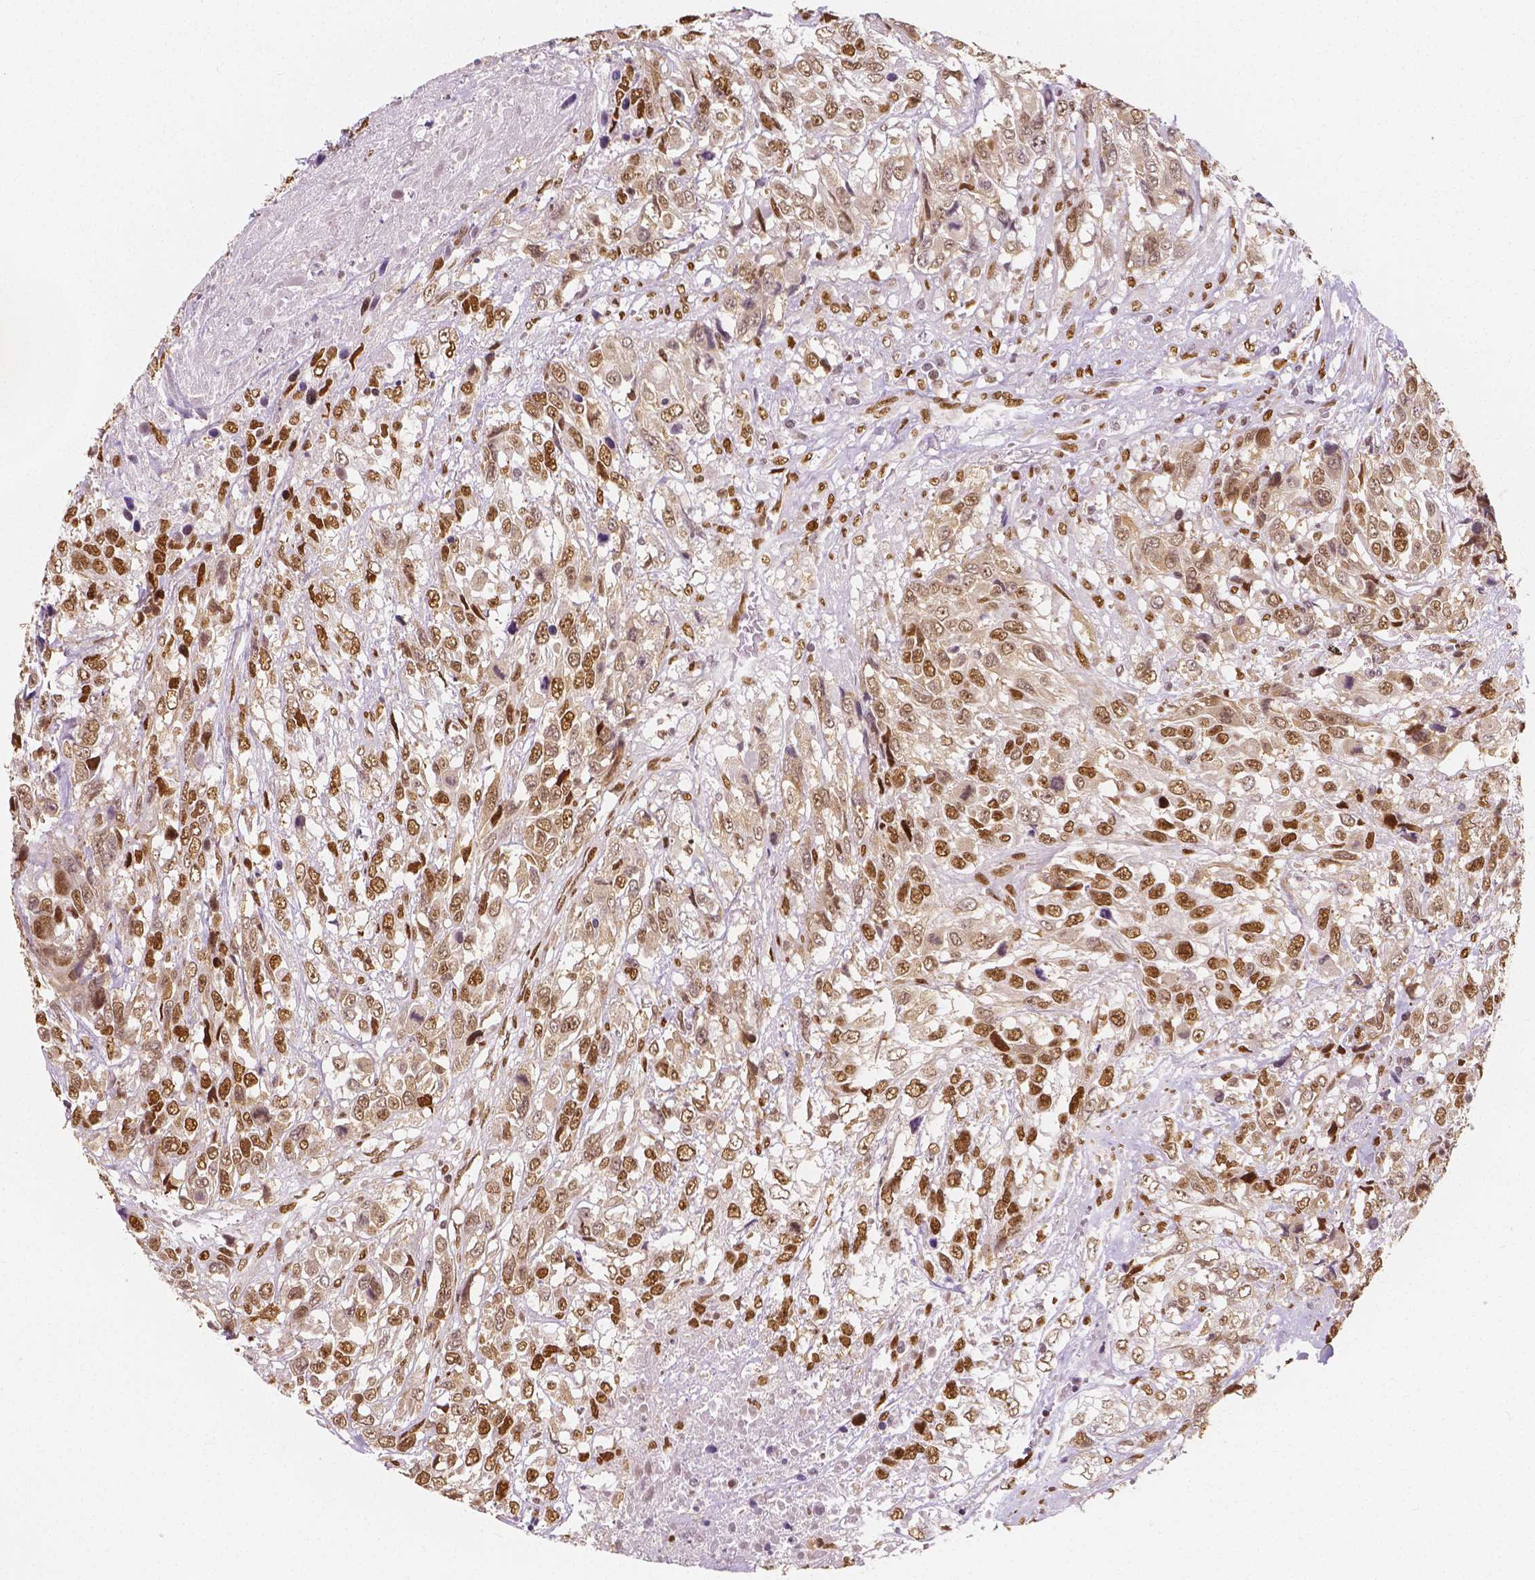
{"staining": {"intensity": "moderate", "quantity": ">75%", "location": "nuclear"}, "tissue": "urothelial cancer", "cell_type": "Tumor cells", "image_type": "cancer", "snomed": [{"axis": "morphology", "description": "Urothelial carcinoma, High grade"}, {"axis": "topography", "description": "Urinary bladder"}], "caption": "The histopathology image displays staining of urothelial carcinoma (high-grade), revealing moderate nuclear protein staining (brown color) within tumor cells.", "gene": "NUCKS1", "patient": {"sex": "female", "age": 70}}